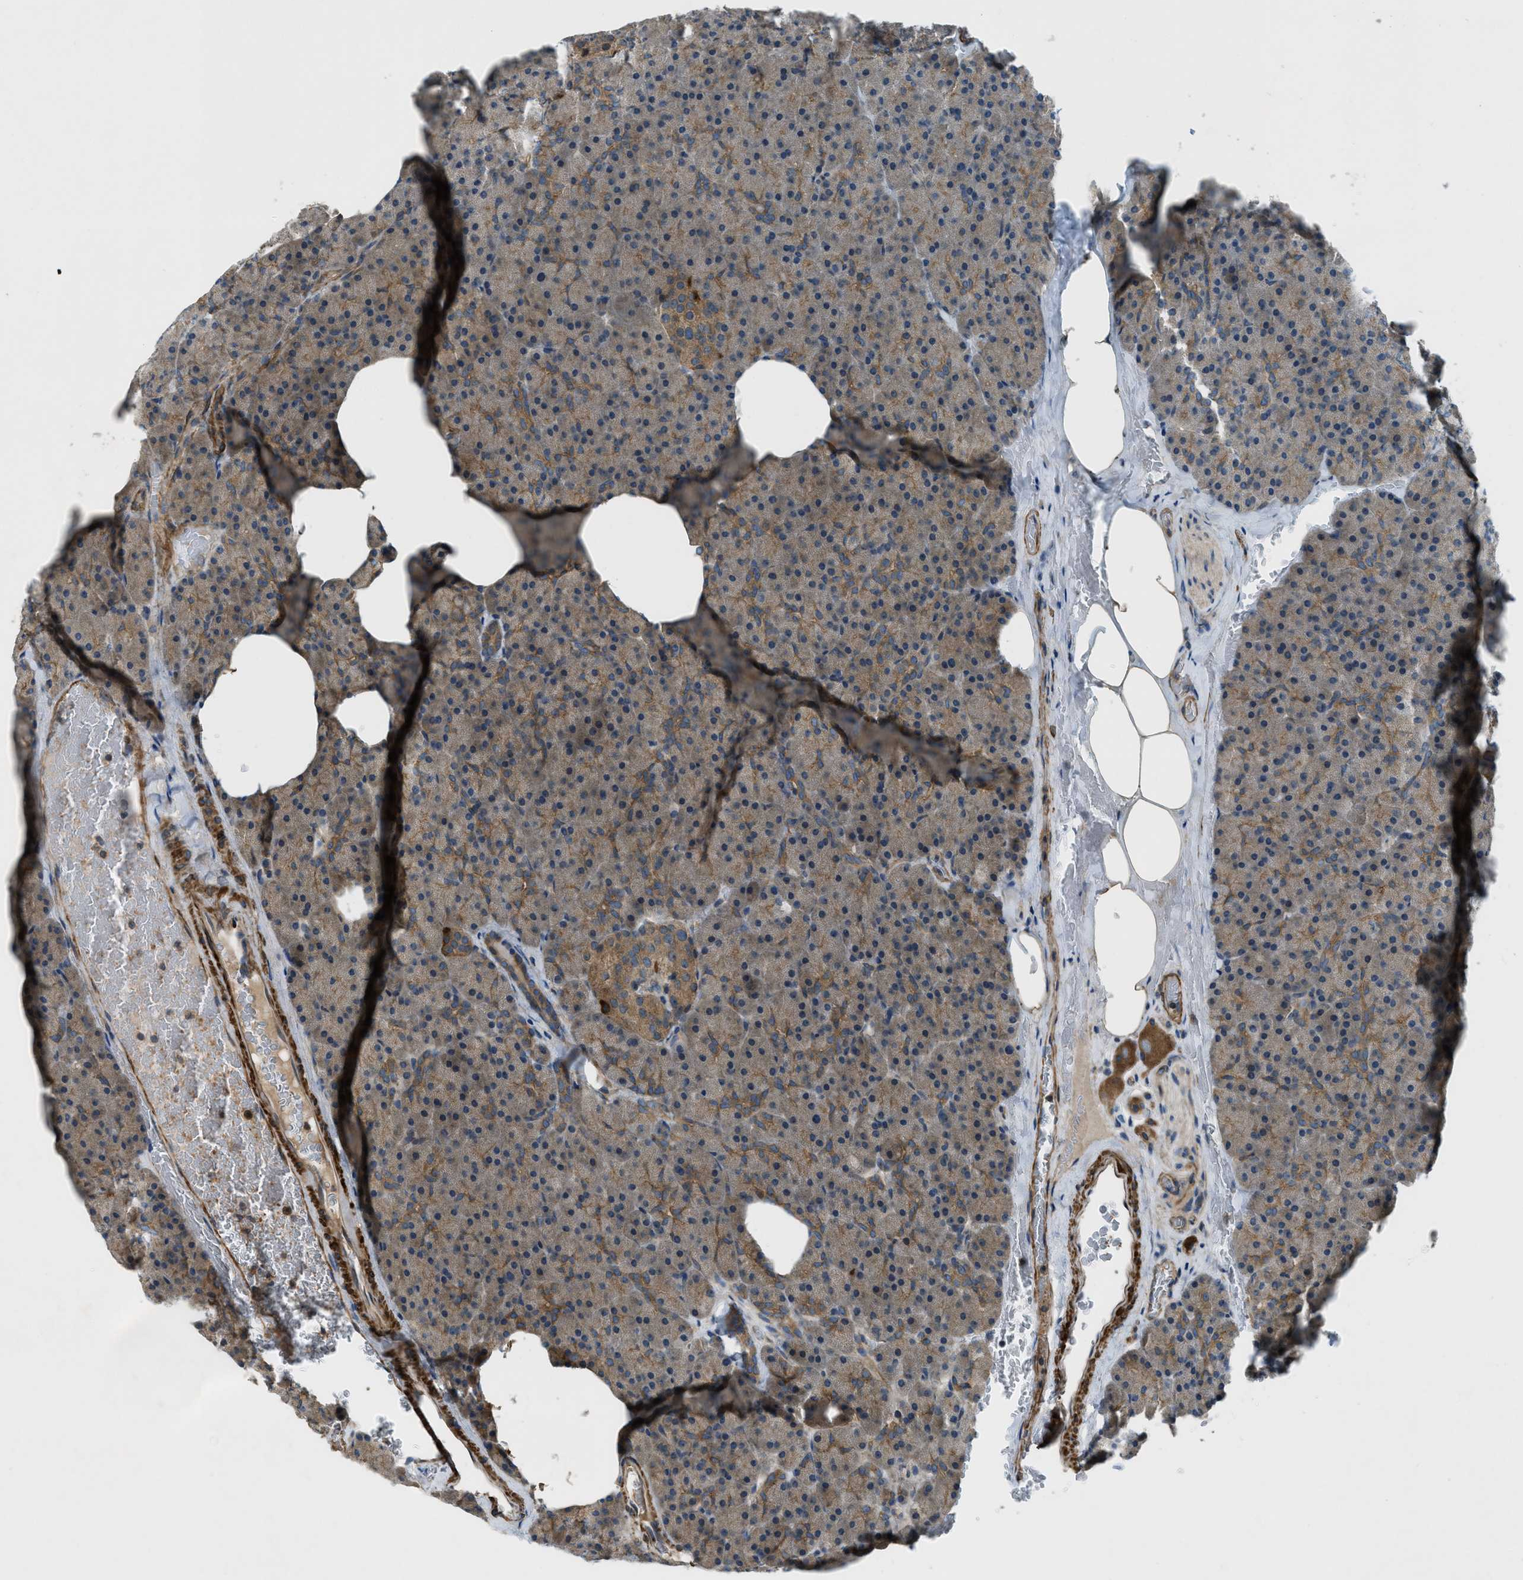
{"staining": {"intensity": "moderate", "quantity": ">75%", "location": "cytoplasmic/membranous"}, "tissue": "pancreas", "cell_type": "Exocrine glandular cells", "image_type": "normal", "snomed": [{"axis": "morphology", "description": "Normal tissue, NOS"}, {"axis": "topography", "description": "Pancreas"}], "caption": "Moderate cytoplasmic/membranous expression for a protein is identified in approximately >75% of exocrine glandular cells of unremarkable pancreas using IHC.", "gene": "VEZT", "patient": {"sex": "female", "age": 35}}